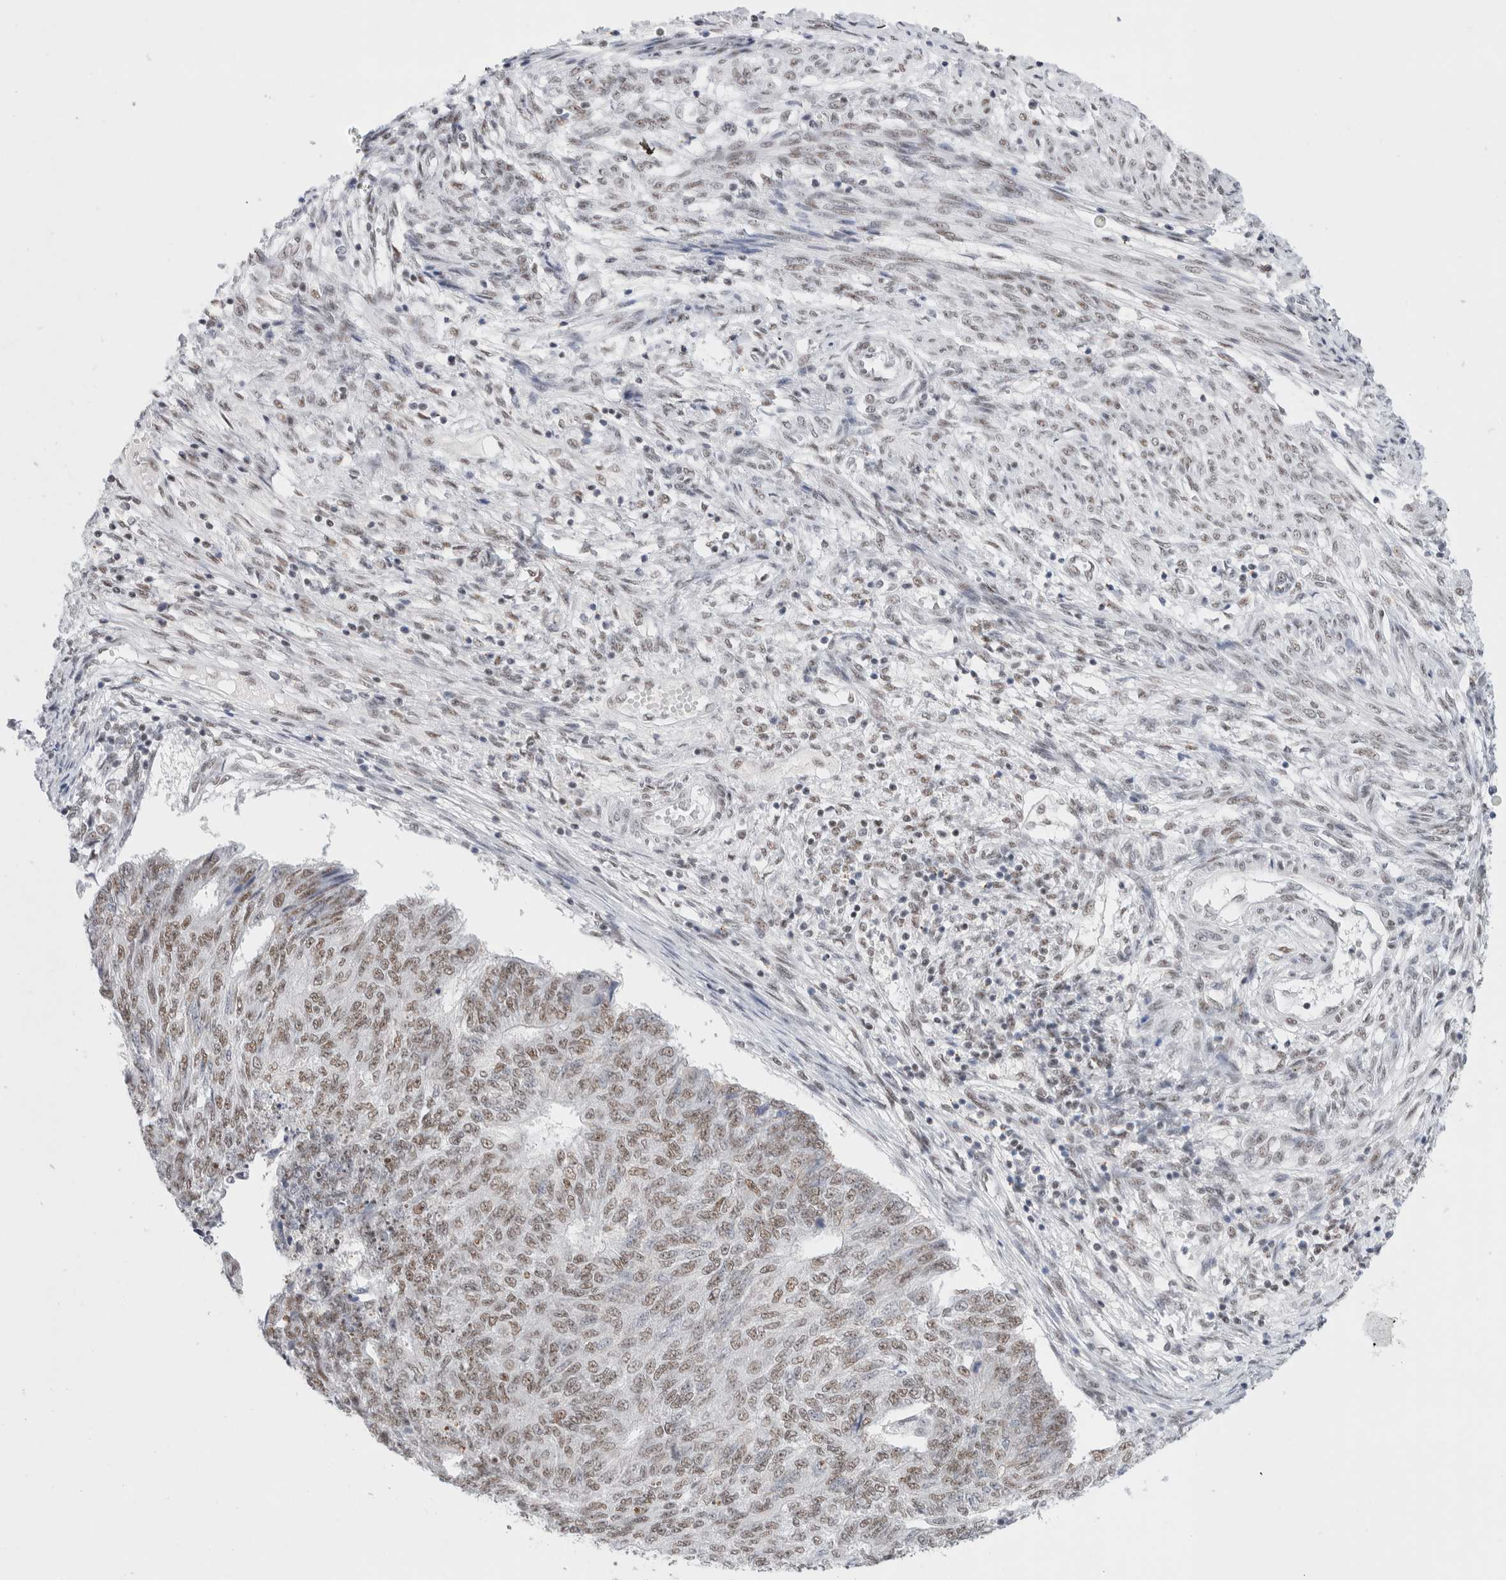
{"staining": {"intensity": "moderate", "quantity": ">75%", "location": "nuclear"}, "tissue": "endometrial cancer", "cell_type": "Tumor cells", "image_type": "cancer", "snomed": [{"axis": "morphology", "description": "Adenocarcinoma, NOS"}, {"axis": "topography", "description": "Endometrium"}], "caption": "High-power microscopy captured an immunohistochemistry (IHC) photomicrograph of adenocarcinoma (endometrial), revealing moderate nuclear expression in about >75% of tumor cells.", "gene": "COPS7A", "patient": {"sex": "female", "age": 32}}